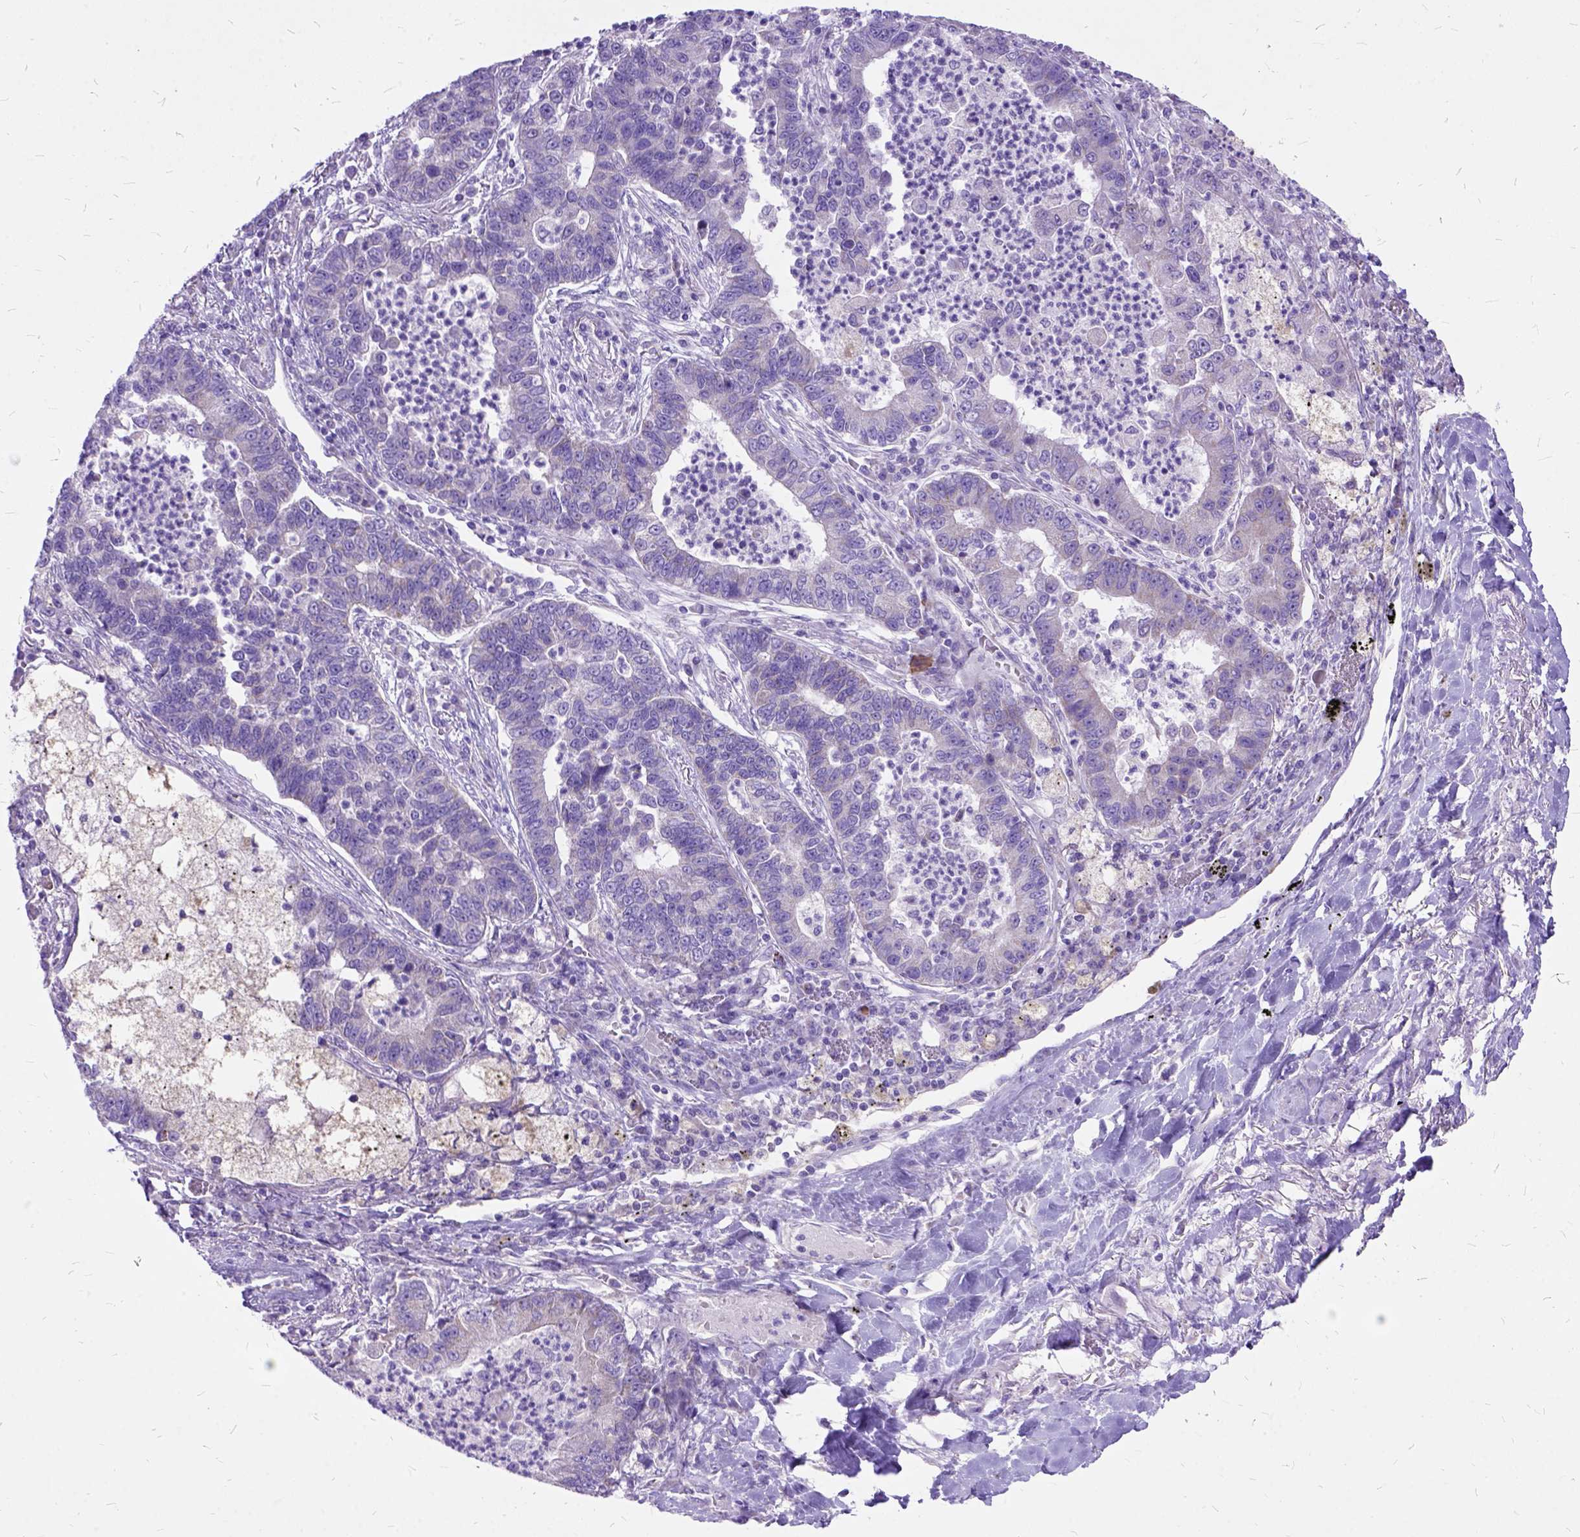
{"staining": {"intensity": "negative", "quantity": "none", "location": "none"}, "tissue": "lung cancer", "cell_type": "Tumor cells", "image_type": "cancer", "snomed": [{"axis": "morphology", "description": "Adenocarcinoma, NOS"}, {"axis": "topography", "description": "Lung"}], "caption": "Tumor cells are negative for protein expression in human lung adenocarcinoma.", "gene": "CTAG2", "patient": {"sex": "female", "age": 57}}